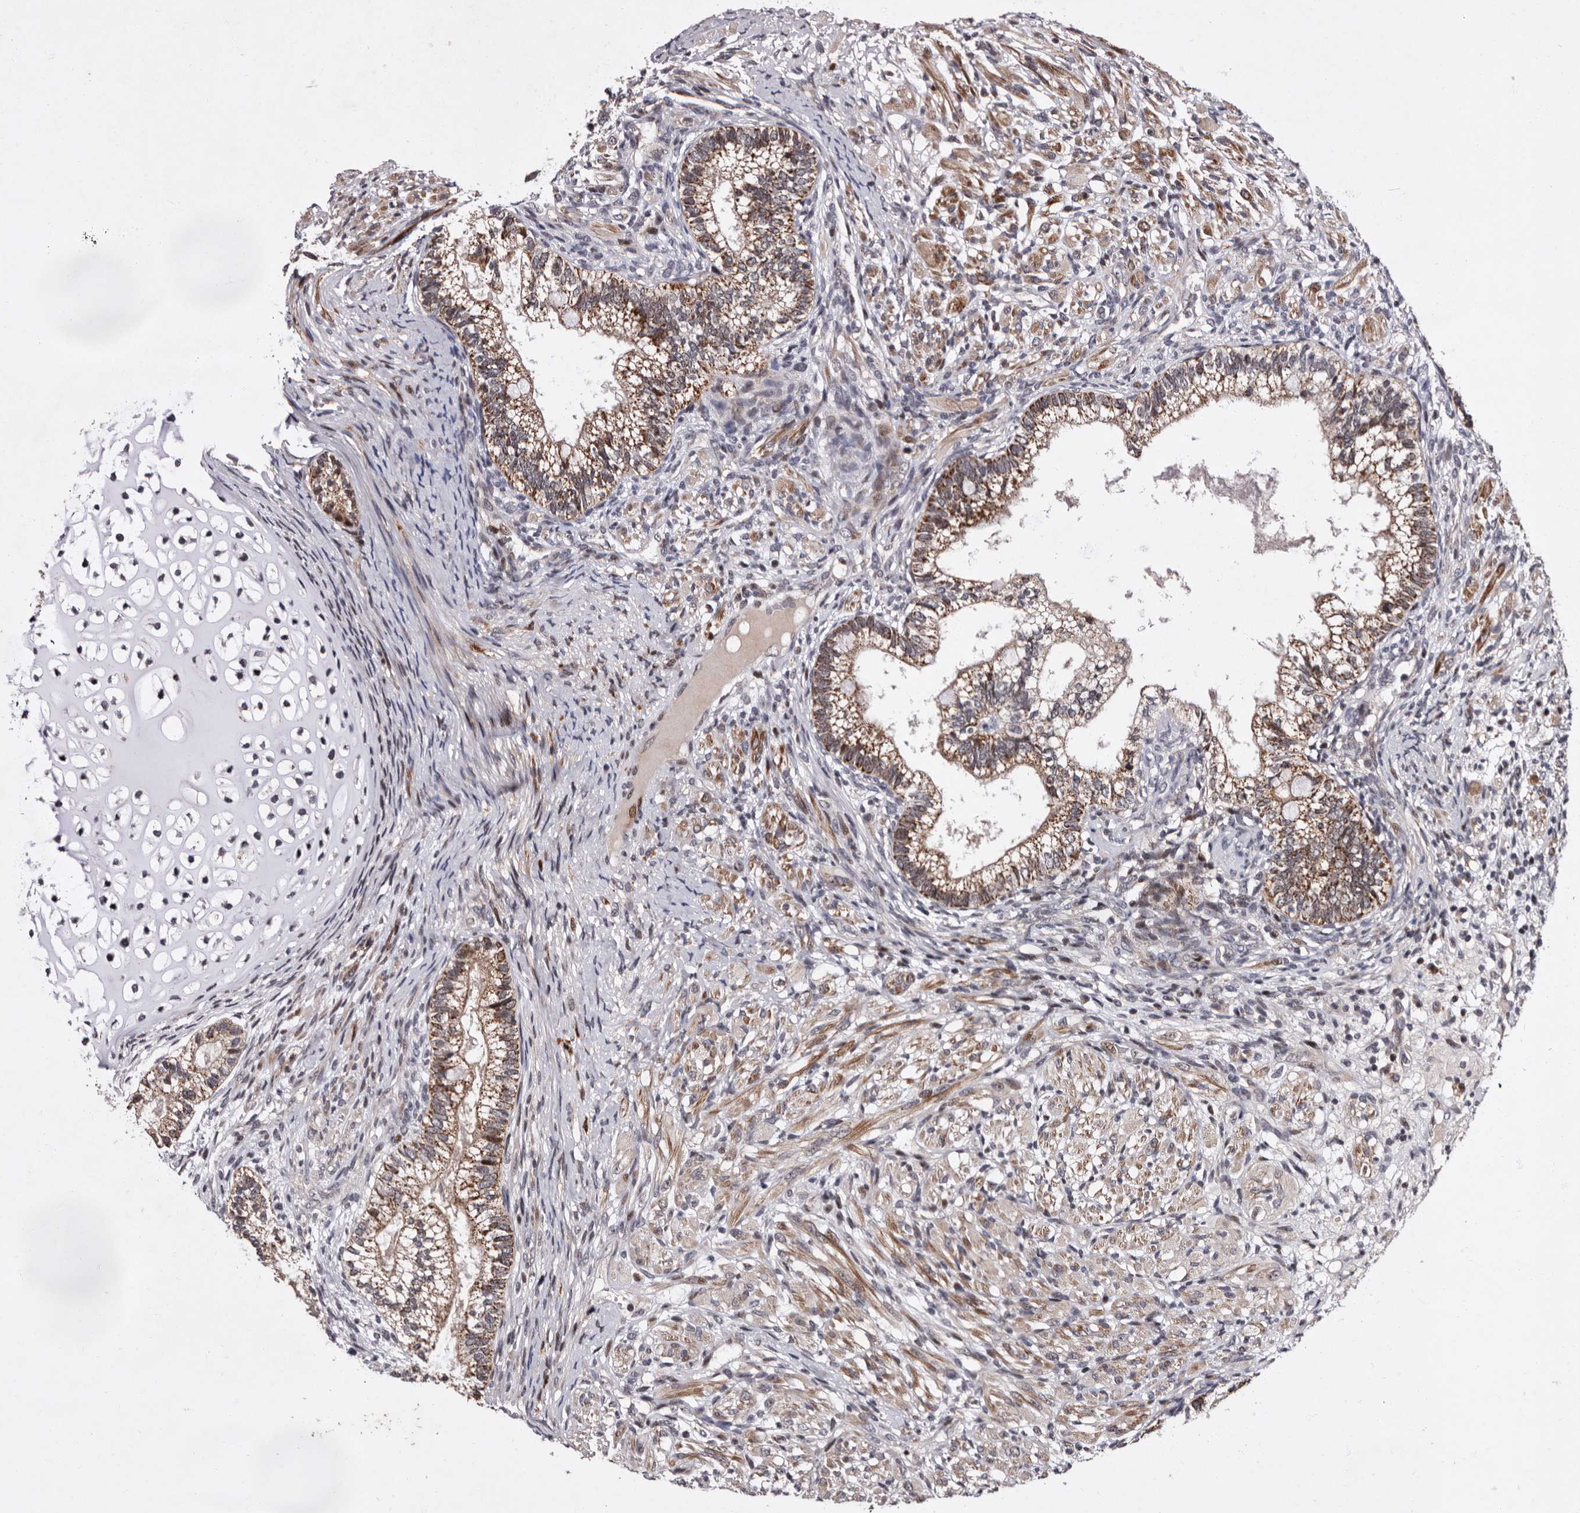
{"staining": {"intensity": "moderate", "quantity": ">75%", "location": "cytoplasmic/membranous"}, "tissue": "testis cancer", "cell_type": "Tumor cells", "image_type": "cancer", "snomed": [{"axis": "morphology", "description": "Seminoma, NOS"}, {"axis": "morphology", "description": "Carcinoma, Embryonal, NOS"}, {"axis": "topography", "description": "Testis"}], "caption": "This photomicrograph shows seminoma (testis) stained with immunohistochemistry (IHC) to label a protein in brown. The cytoplasmic/membranous of tumor cells show moderate positivity for the protein. Nuclei are counter-stained blue.", "gene": "TNKS", "patient": {"sex": "male", "age": 28}}